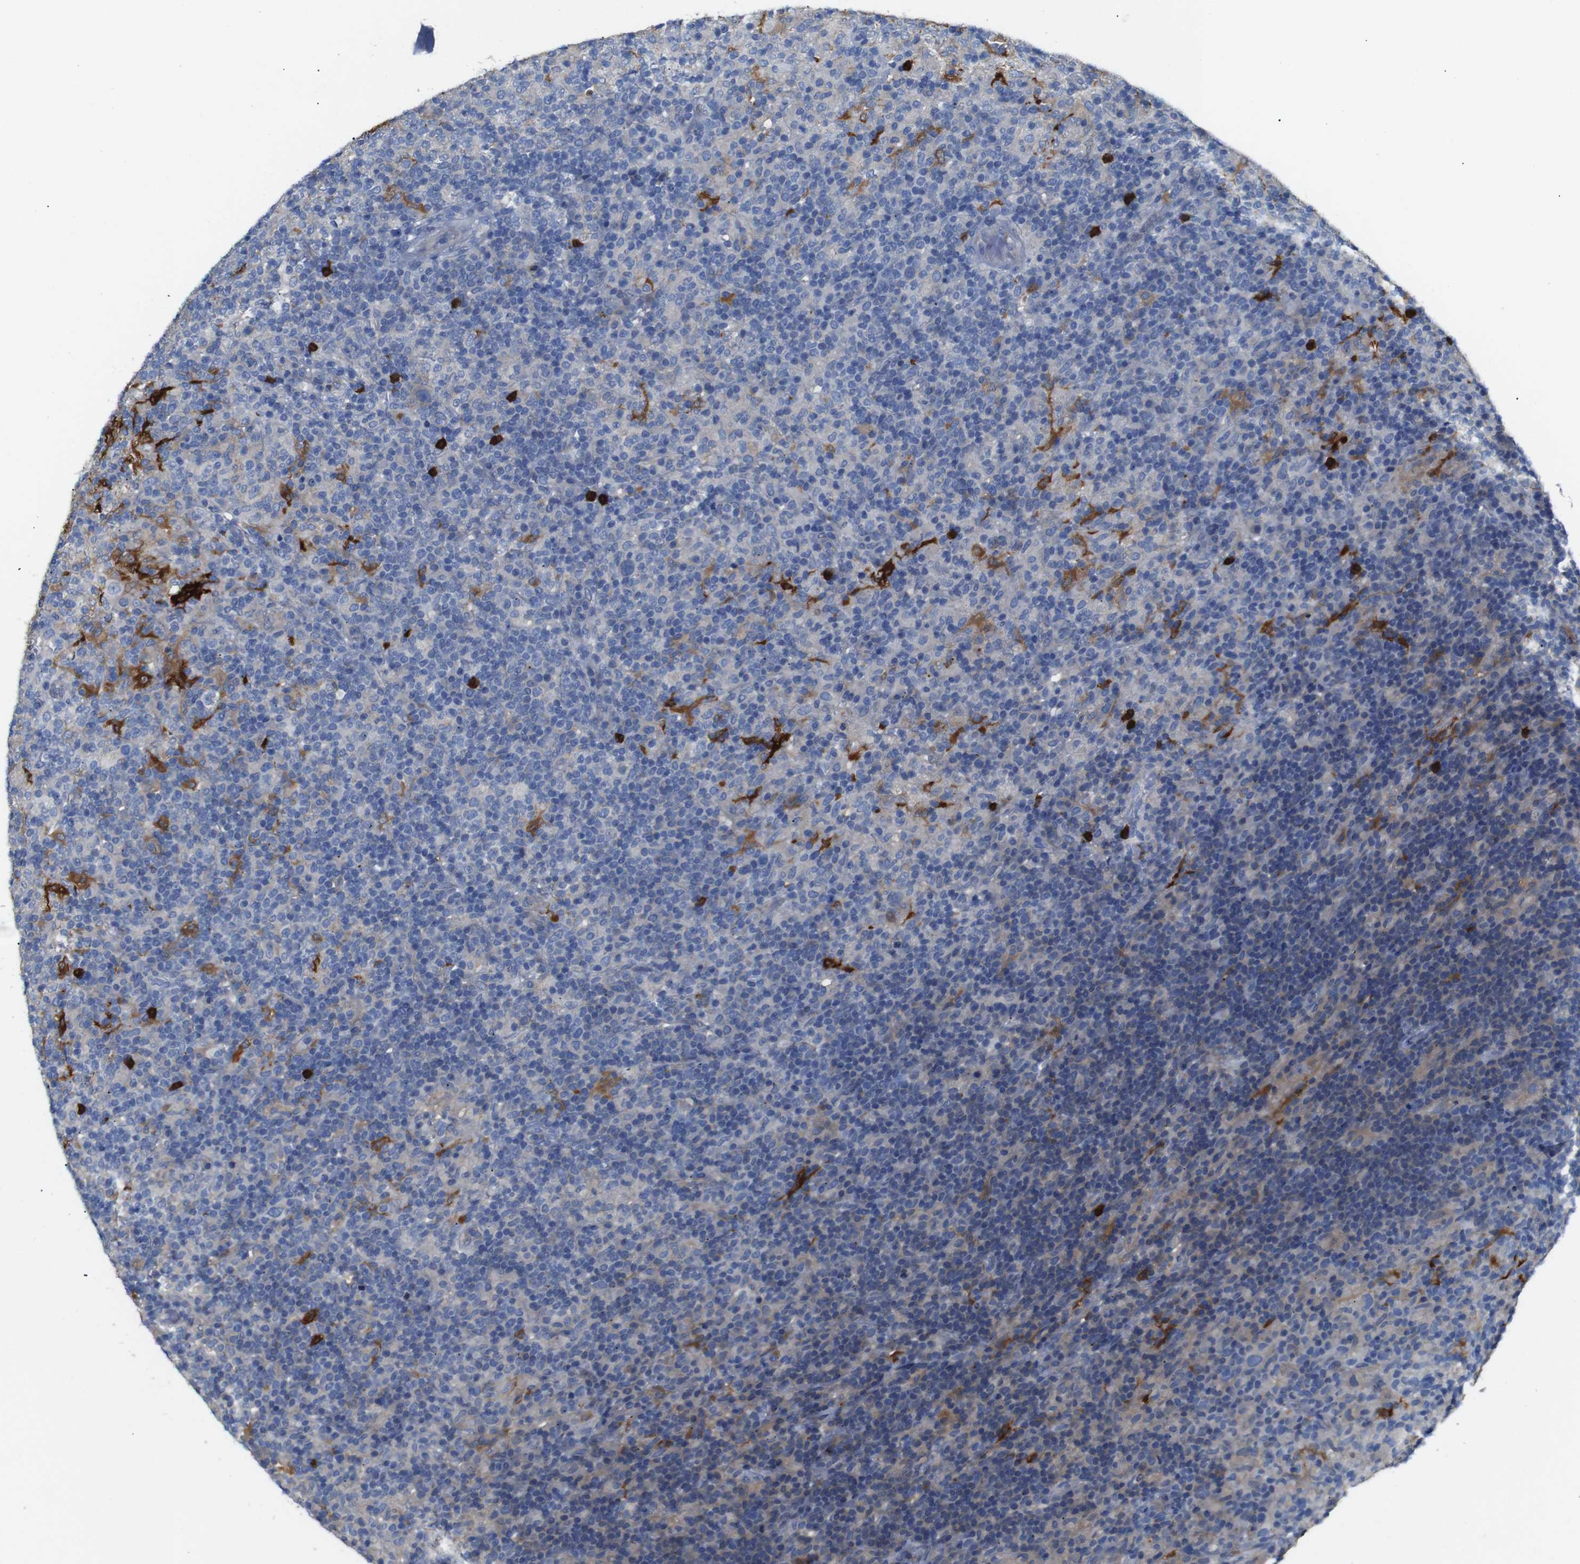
{"staining": {"intensity": "negative", "quantity": "none", "location": "none"}, "tissue": "lymphoma", "cell_type": "Tumor cells", "image_type": "cancer", "snomed": [{"axis": "morphology", "description": "Hodgkin's disease, NOS"}, {"axis": "topography", "description": "Lymph node"}], "caption": "Histopathology image shows no significant protein positivity in tumor cells of lymphoma.", "gene": "ALOX15", "patient": {"sex": "male", "age": 70}}